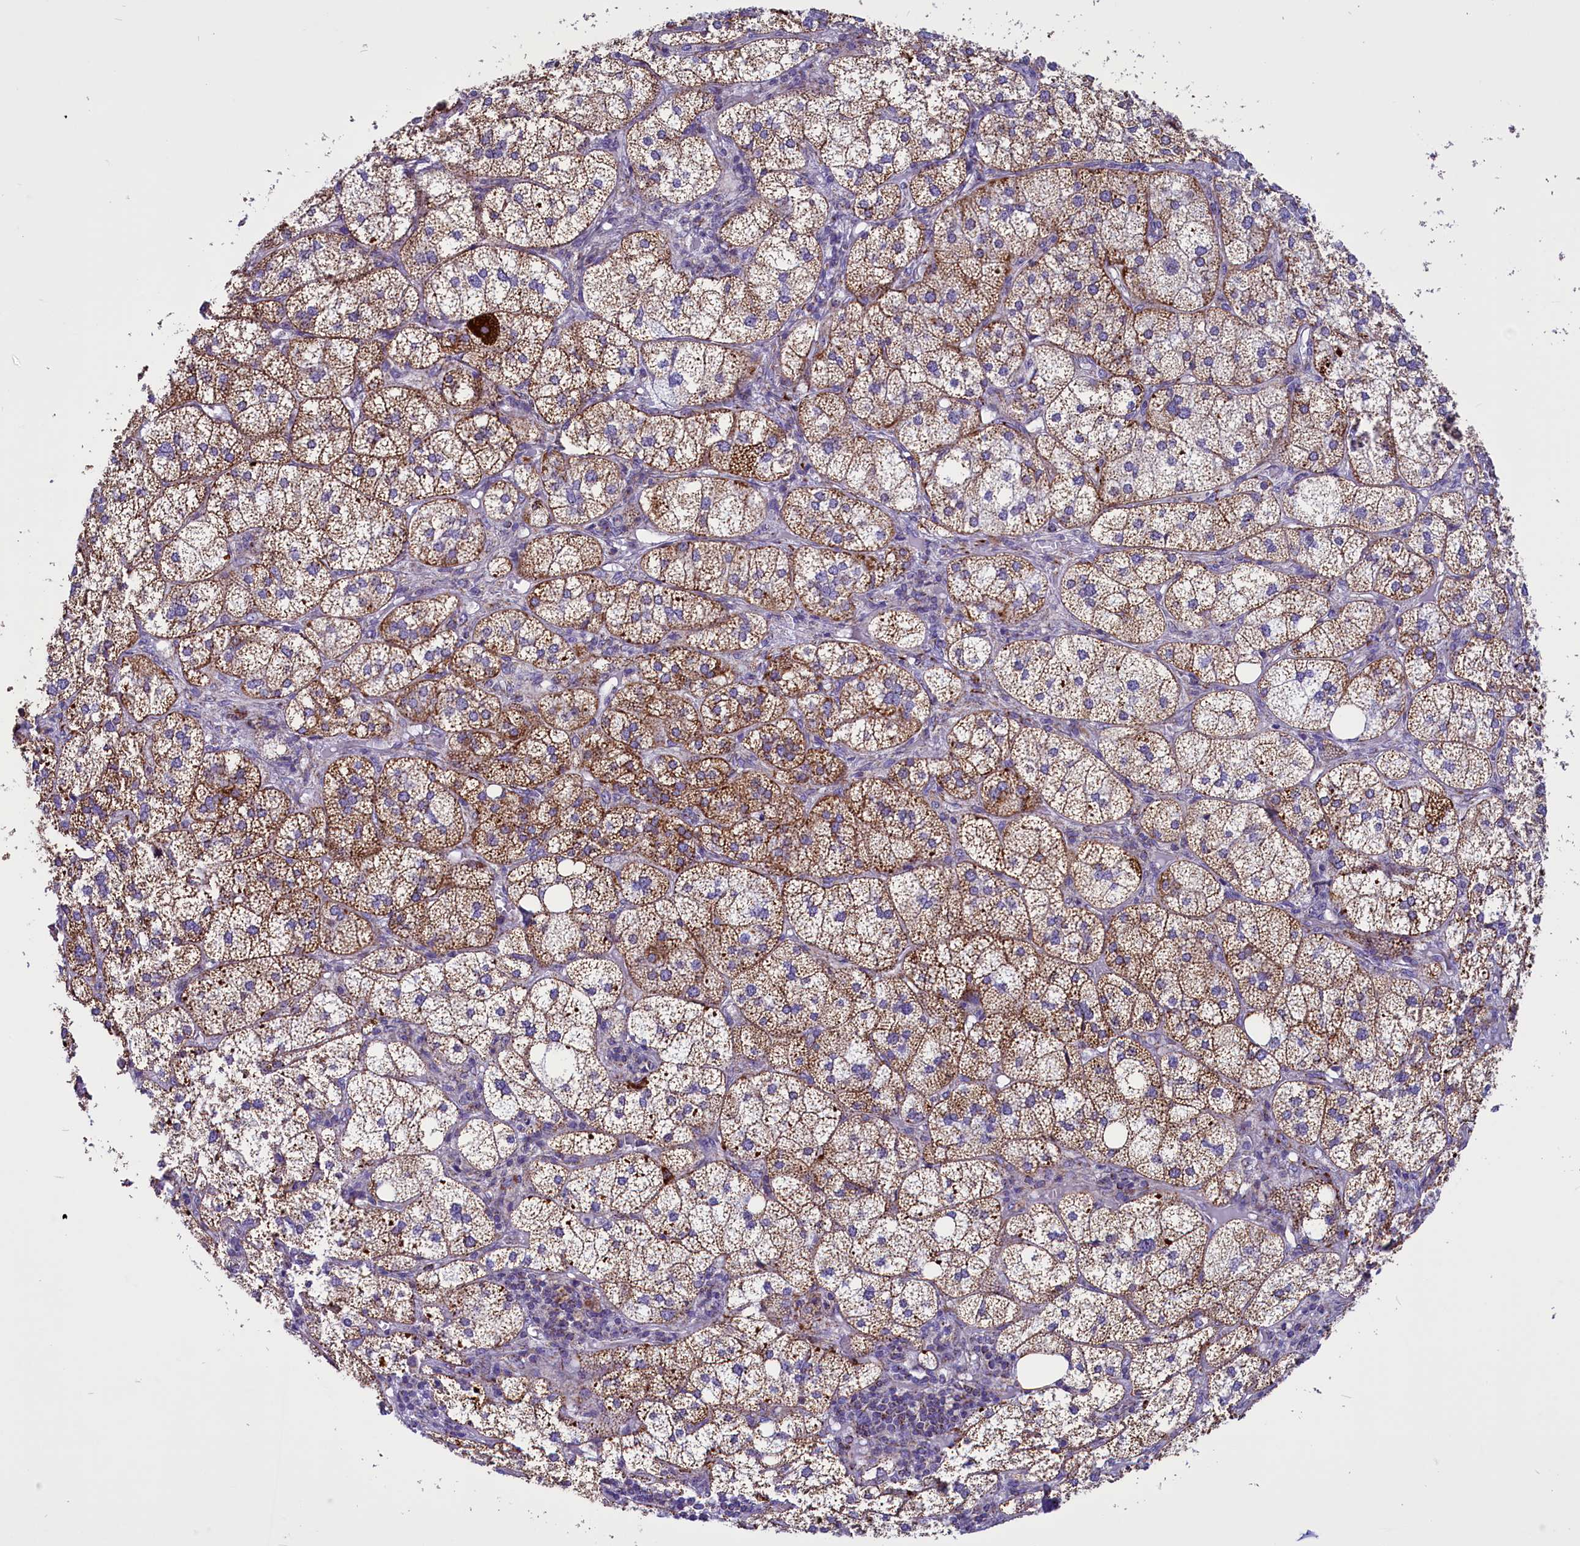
{"staining": {"intensity": "moderate", "quantity": ">75%", "location": "cytoplasmic/membranous"}, "tissue": "adrenal gland", "cell_type": "Glandular cells", "image_type": "normal", "snomed": [{"axis": "morphology", "description": "Normal tissue, NOS"}, {"axis": "topography", "description": "Adrenal gland"}], "caption": "IHC histopathology image of unremarkable adrenal gland stained for a protein (brown), which shows medium levels of moderate cytoplasmic/membranous positivity in about >75% of glandular cells.", "gene": "ICA1L", "patient": {"sex": "female", "age": 61}}